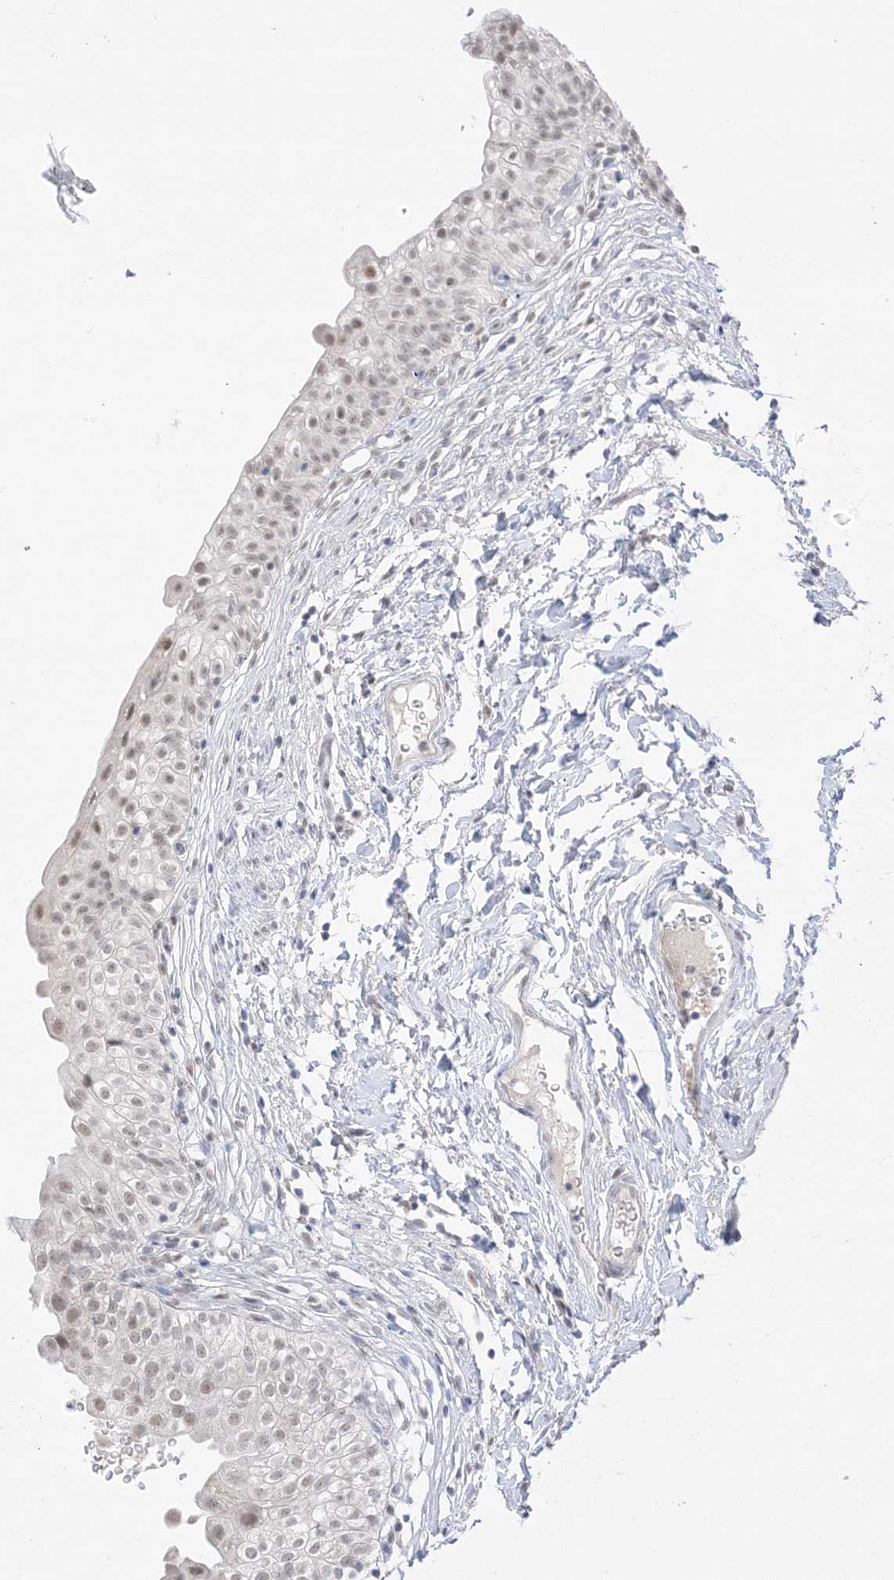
{"staining": {"intensity": "moderate", "quantity": "<25%", "location": "nuclear"}, "tissue": "urinary bladder", "cell_type": "Urothelial cells", "image_type": "normal", "snomed": [{"axis": "morphology", "description": "Normal tissue, NOS"}, {"axis": "topography", "description": "Urinary bladder"}], "caption": "Urinary bladder stained with immunohistochemistry shows moderate nuclear staining in about <25% of urothelial cells.", "gene": "MSL3", "patient": {"sex": "male", "age": 55}}